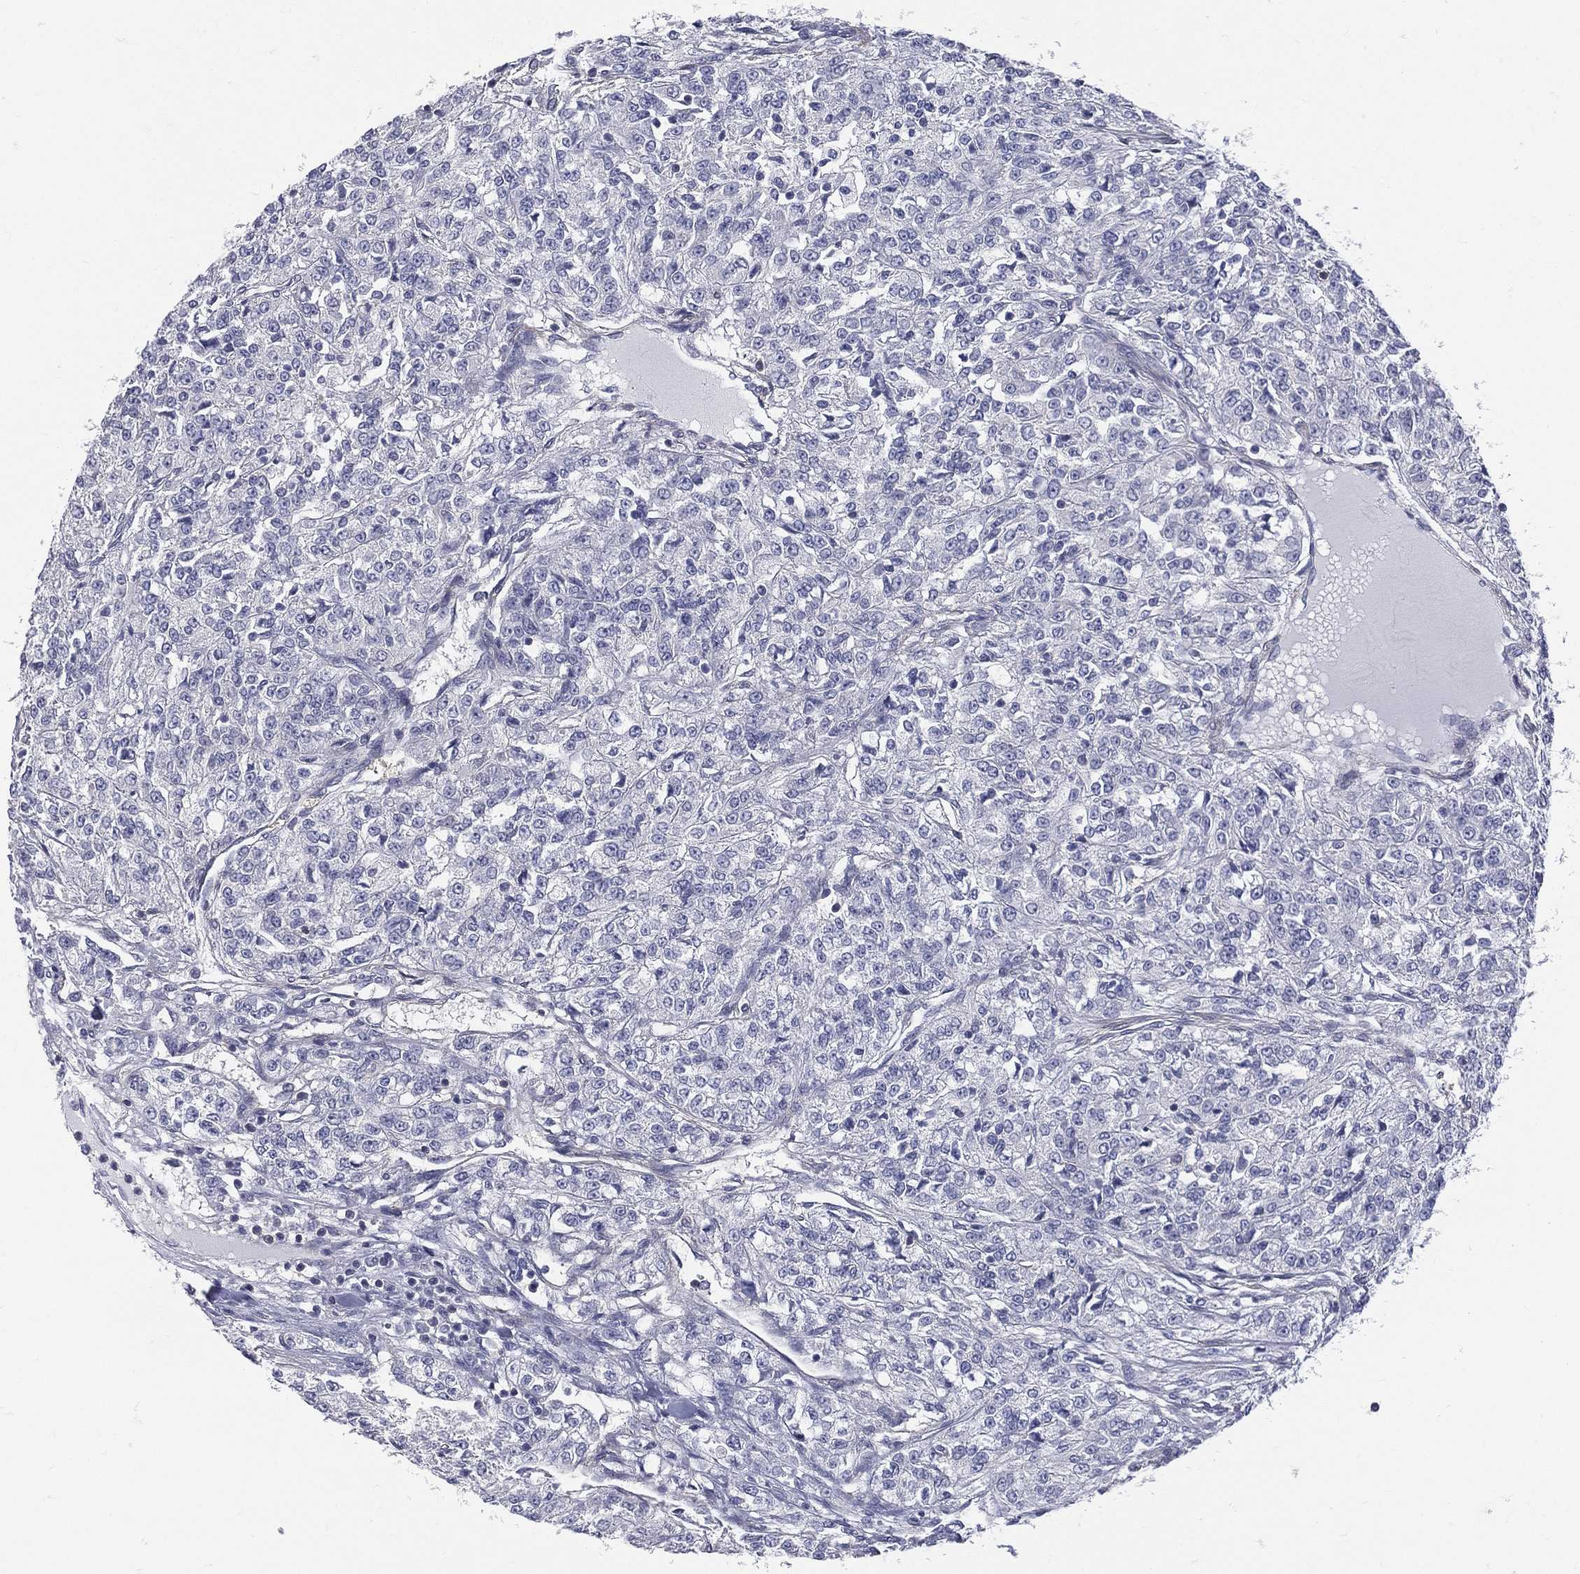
{"staining": {"intensity": "negative", "quantity": "none", "location": "none"}, "tissue": "renal cancer", "cell_type": "Tumor cells", "image_type": "cancer", "snomed": [{"axis": "morphology", "description": "Adenocarcinoma, NOS"}, {"axis": "topography", "description": "Kidney"}], "caption": "A high-resolution image shows IHC staining of adenocarcinoma (renal), which displays no significant staining in tumor cells.", "gene": "ETNPPL", "patient": {"sex": "female", "age": 63}}